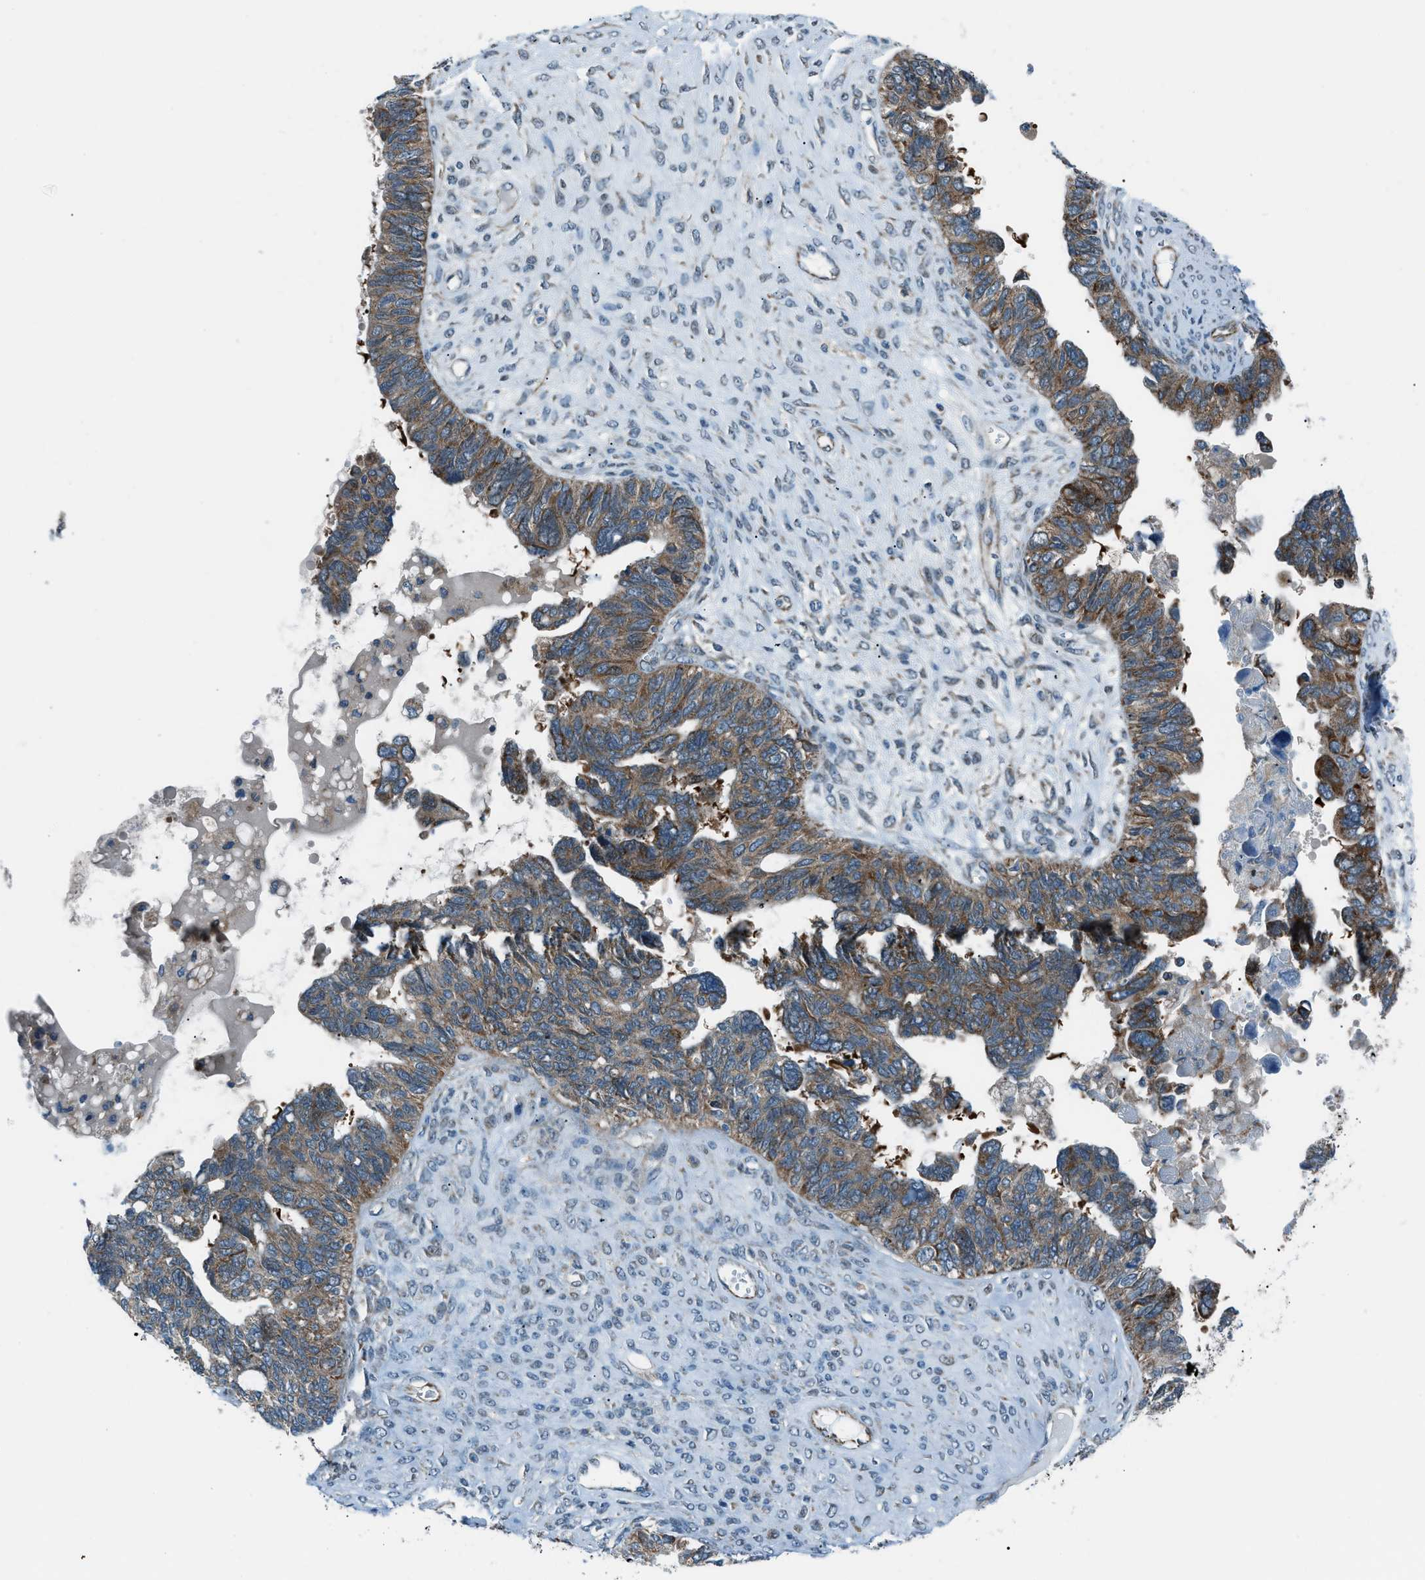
{"staining": {"intensity": "moderate", "quantity": ">75%", "location": "cytoplasmic/membranous"}, "tissue": "ovarian cancer", "cell_type": "Tumor cells", "image_type": "cancer", "snomed": [{"axis": "morphology", "description": "Cystadenocarcinoma, serous, NOS"}, {"axis": "topography", "description": "Ovary"}], "caption": "This is an image of IHC staining of serous cystadenocarcinoma (ovarian), which shows moderate positivity in the cytoplasmic/membranous of tumor cells.", "gene": "PIGG", "patient": {"sex": "female", "age": 79}}